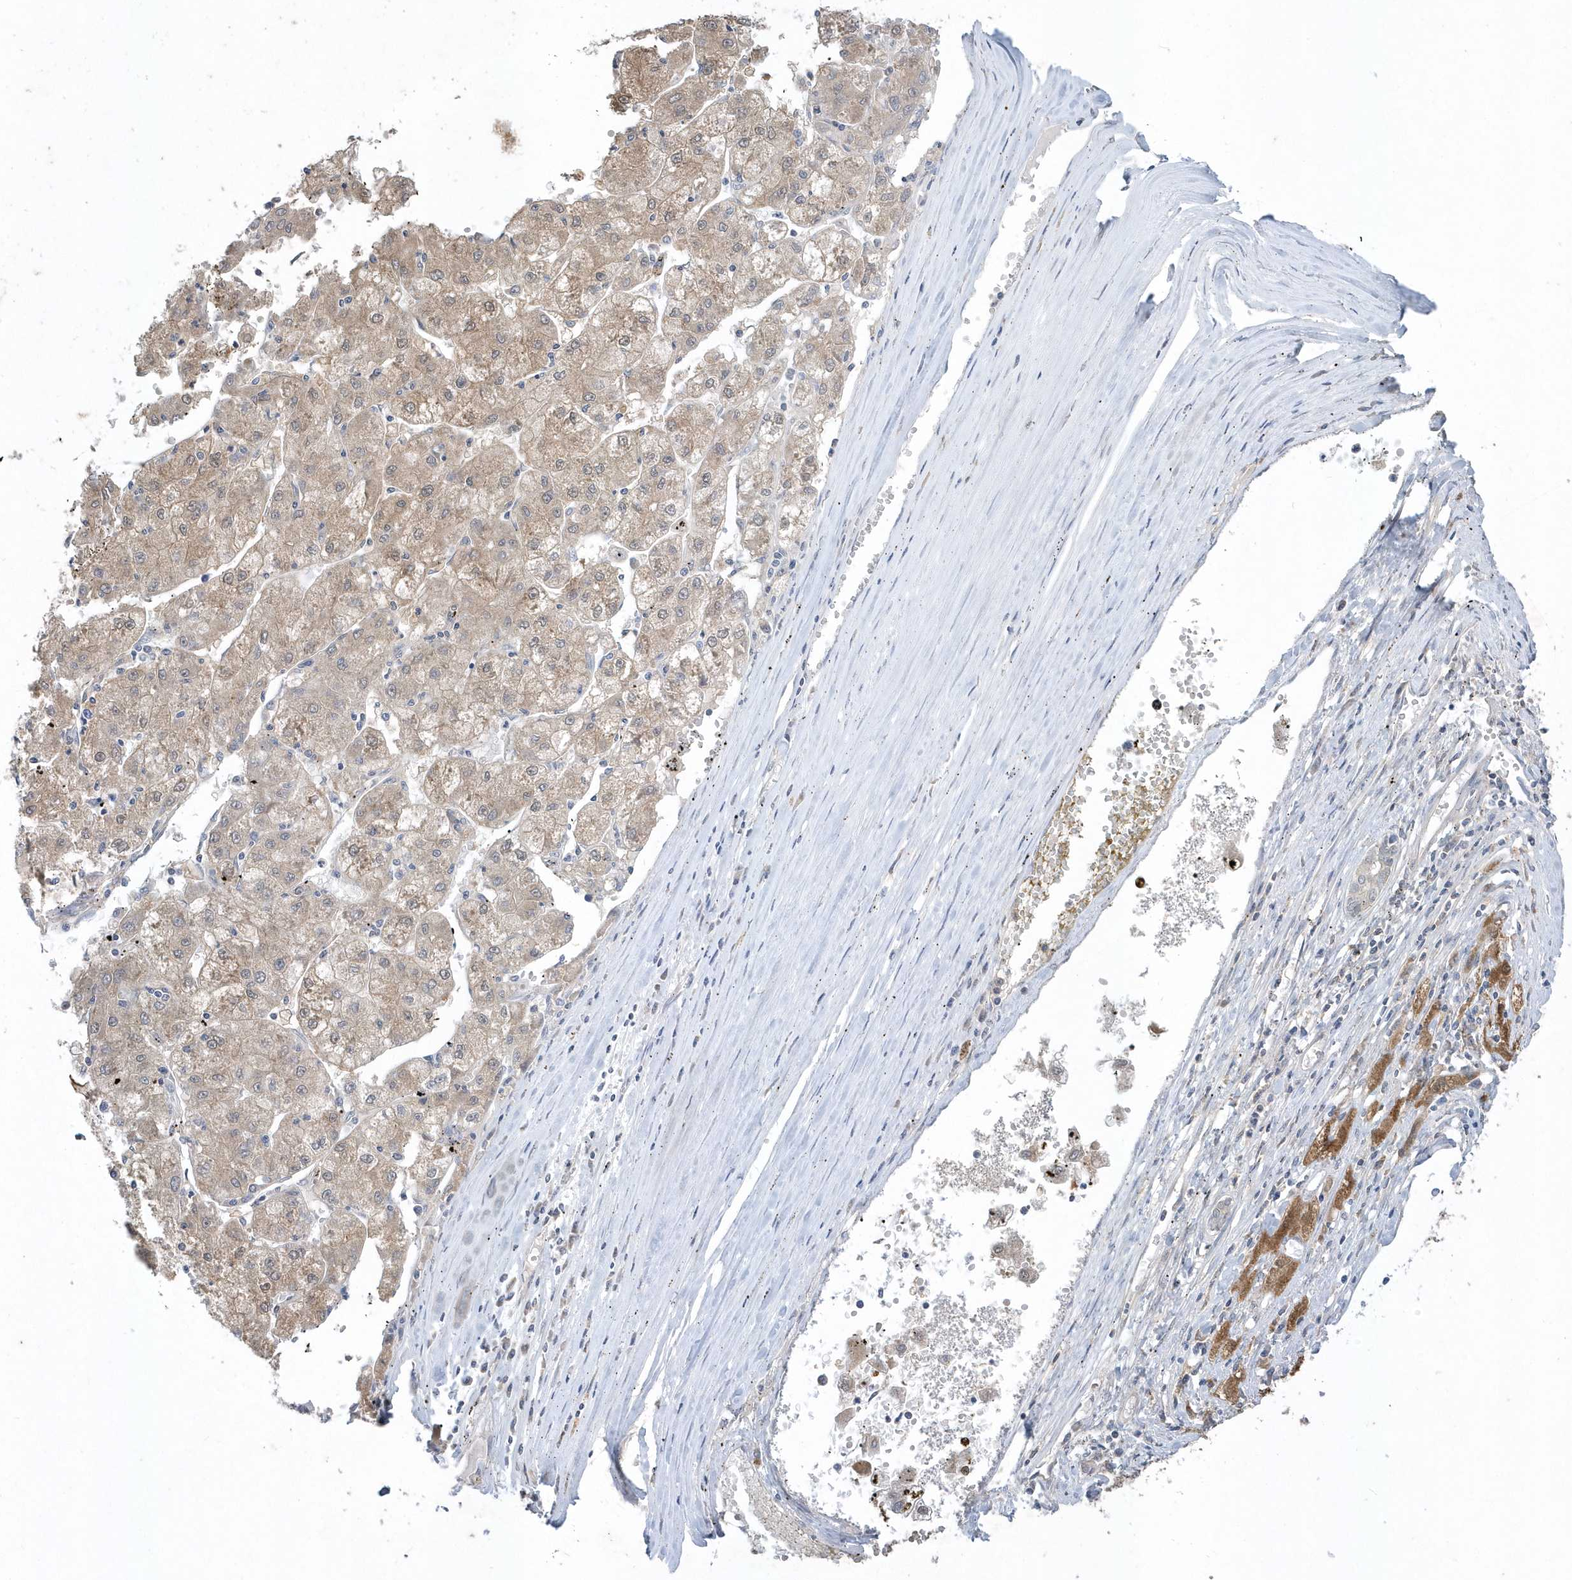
{"staining": {"intensity": "weak", "quantity": ">75%", "location": "cytoplasmic/membranous,nuclear"}, "tissue": "liver cancer", "cell_type": "Tumor cells", "image_type": "cancer", "snomed": [{"axis": "morphology", "description": "Carcinoma, Hepatocellular, NOS"}, {"axis": "topography", "description": "Liver"}], "caption": "There is low levels of weak cytoplasmic/membranous and nuclear positivity in tumor cells of liver cancer, as demonstrated by immunohistochemical staining (brown color).", "gene": "AKR7A2", "patient": {"sex": "male", "age": 72}}